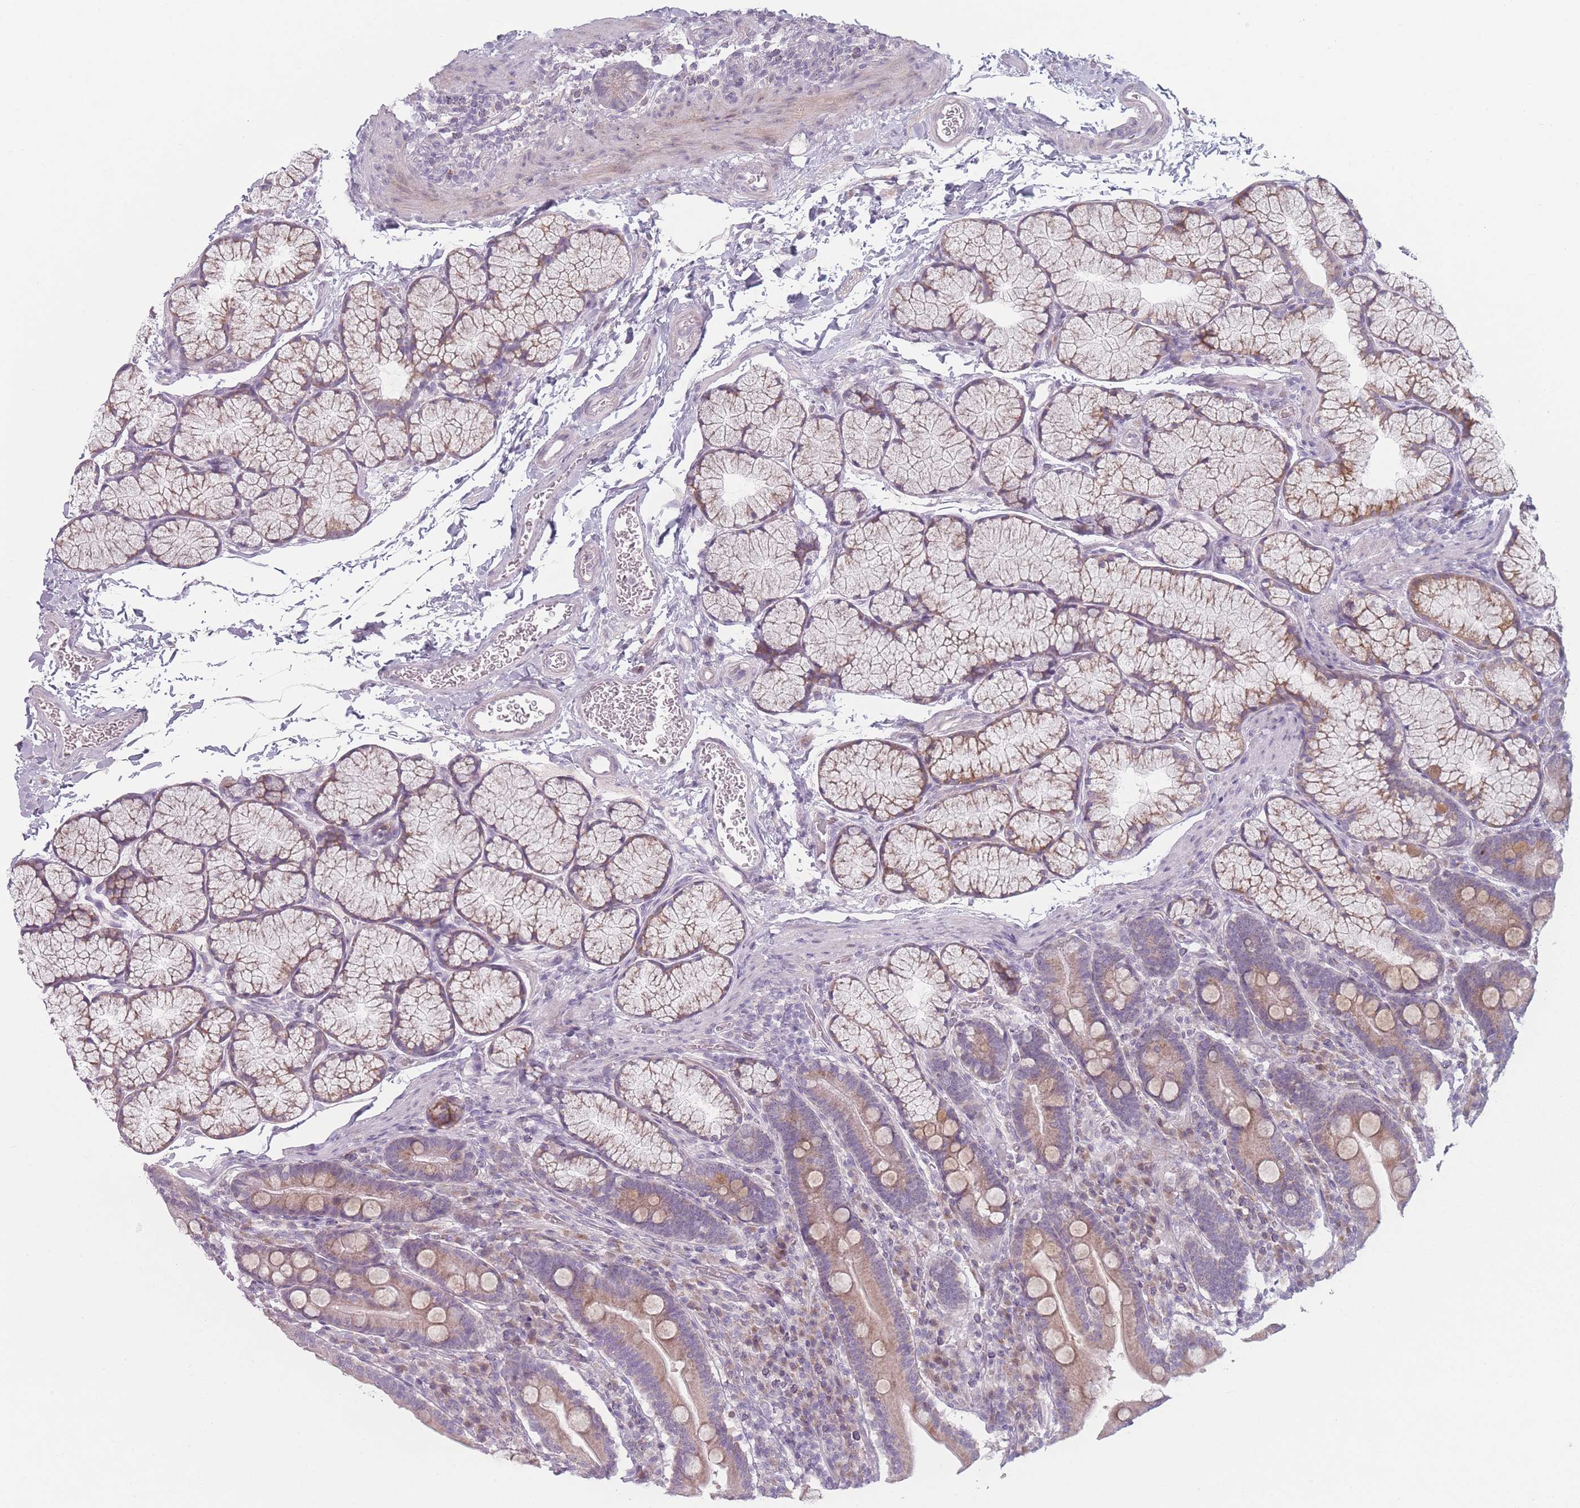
{"staining": {"intensity": "moderate", "quantity": ">75%", "location": "cytoplasmic/membranous"}, "tissue": "duodenum", "cell_type": "Glandular cells", "image_type": "normal", "snomed": [{"axis": "morphology", "description": "Normal tissue, NOS"}, {"axis": "topography", "description": "Duodenum"}], "caption": "Immunohistochemistry (IHC) of normal duodenum reveals medium levels of moderate cytoplasmic/membranous expression in about >75% of glandular cells.", "gene": "RASL10B", "patient": {"sex": "male", "age": 35}}